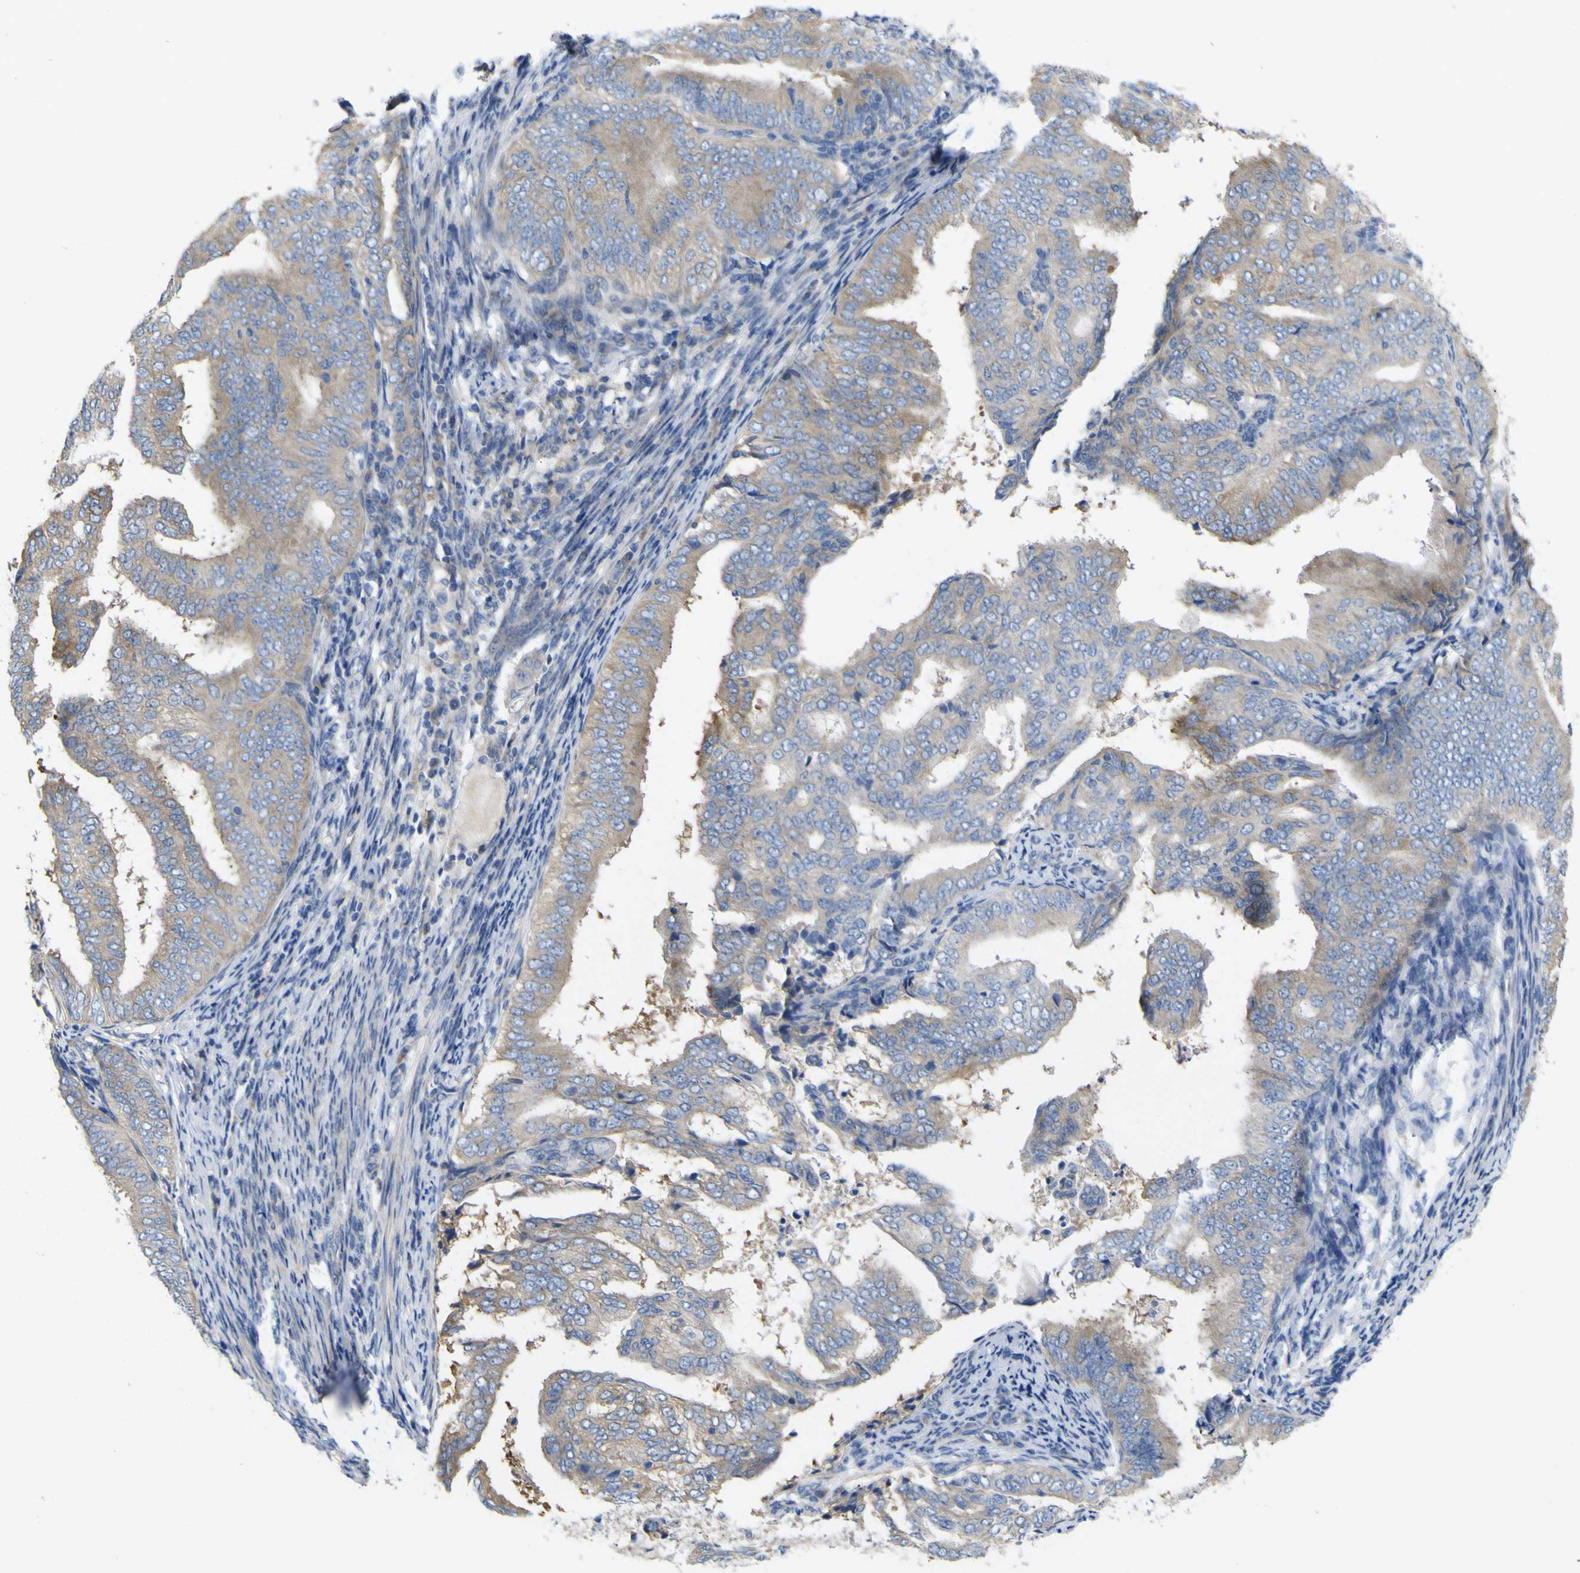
{"staining": {"intensity": "negative", "quantity": "none", "location": "none"}, "tissue": "endometrial cancer", "cell_type": "Tumor cells", "image_type": "cancer", "snomed": [{"axis": "morphology", "description": "Adenocarcinoma, NOS"}, {"axis": "topography", "description": "Endometrium"}], "caption": "A photomicrograph of endometrial cancer (adenocarcinoma) stained for a protein displays no brown staining in tumor cells.", "gene": "MYEOV", "patient": {"sex": "female", "age": 58}}